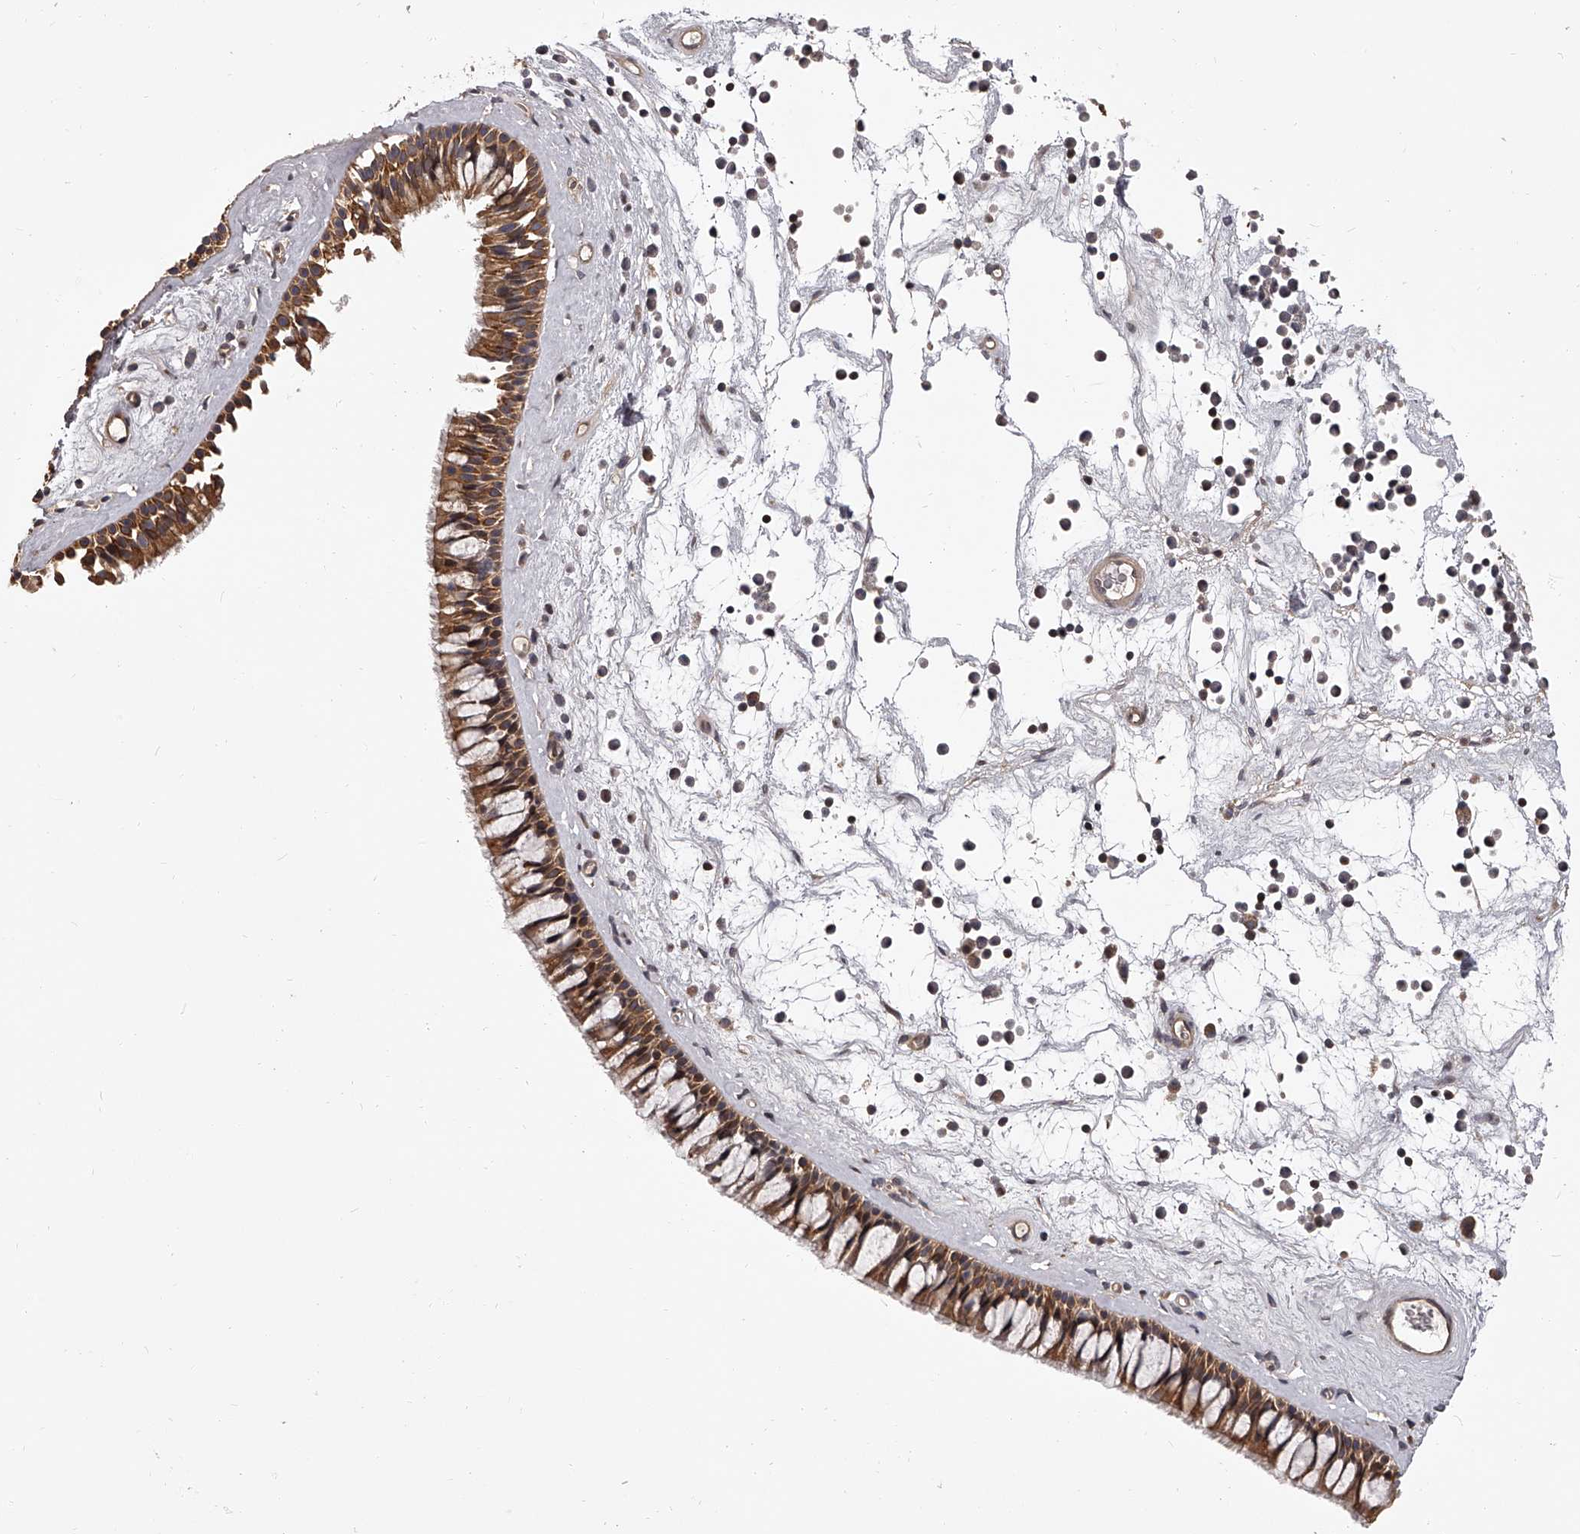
{"staining": {"intensity": "moderate", "quantity": ">75%", "location": "cytoplasmic/membranous"}, "tissue": "nasopharynx", "cell_type": "Respiratory epithelial cells", "image_type": "normal", "snomed": [{"axis": "morphology", "description": "Normal tissue, NOS"}, {"axis": "topography", "description": "Nasopharynx"}], "caption": "High-magnification brightfield microscopy of normal nasopharynx stained with DAB (brown) and counterstained with hematoxylin (blue). respiratory epithelial cells exhibit moderate cytoplasmic/membranous staining is appreciated in approximately>75% of cells.", "gene": "PFDN2", "patient": {"sex": "male", "age": 64}}